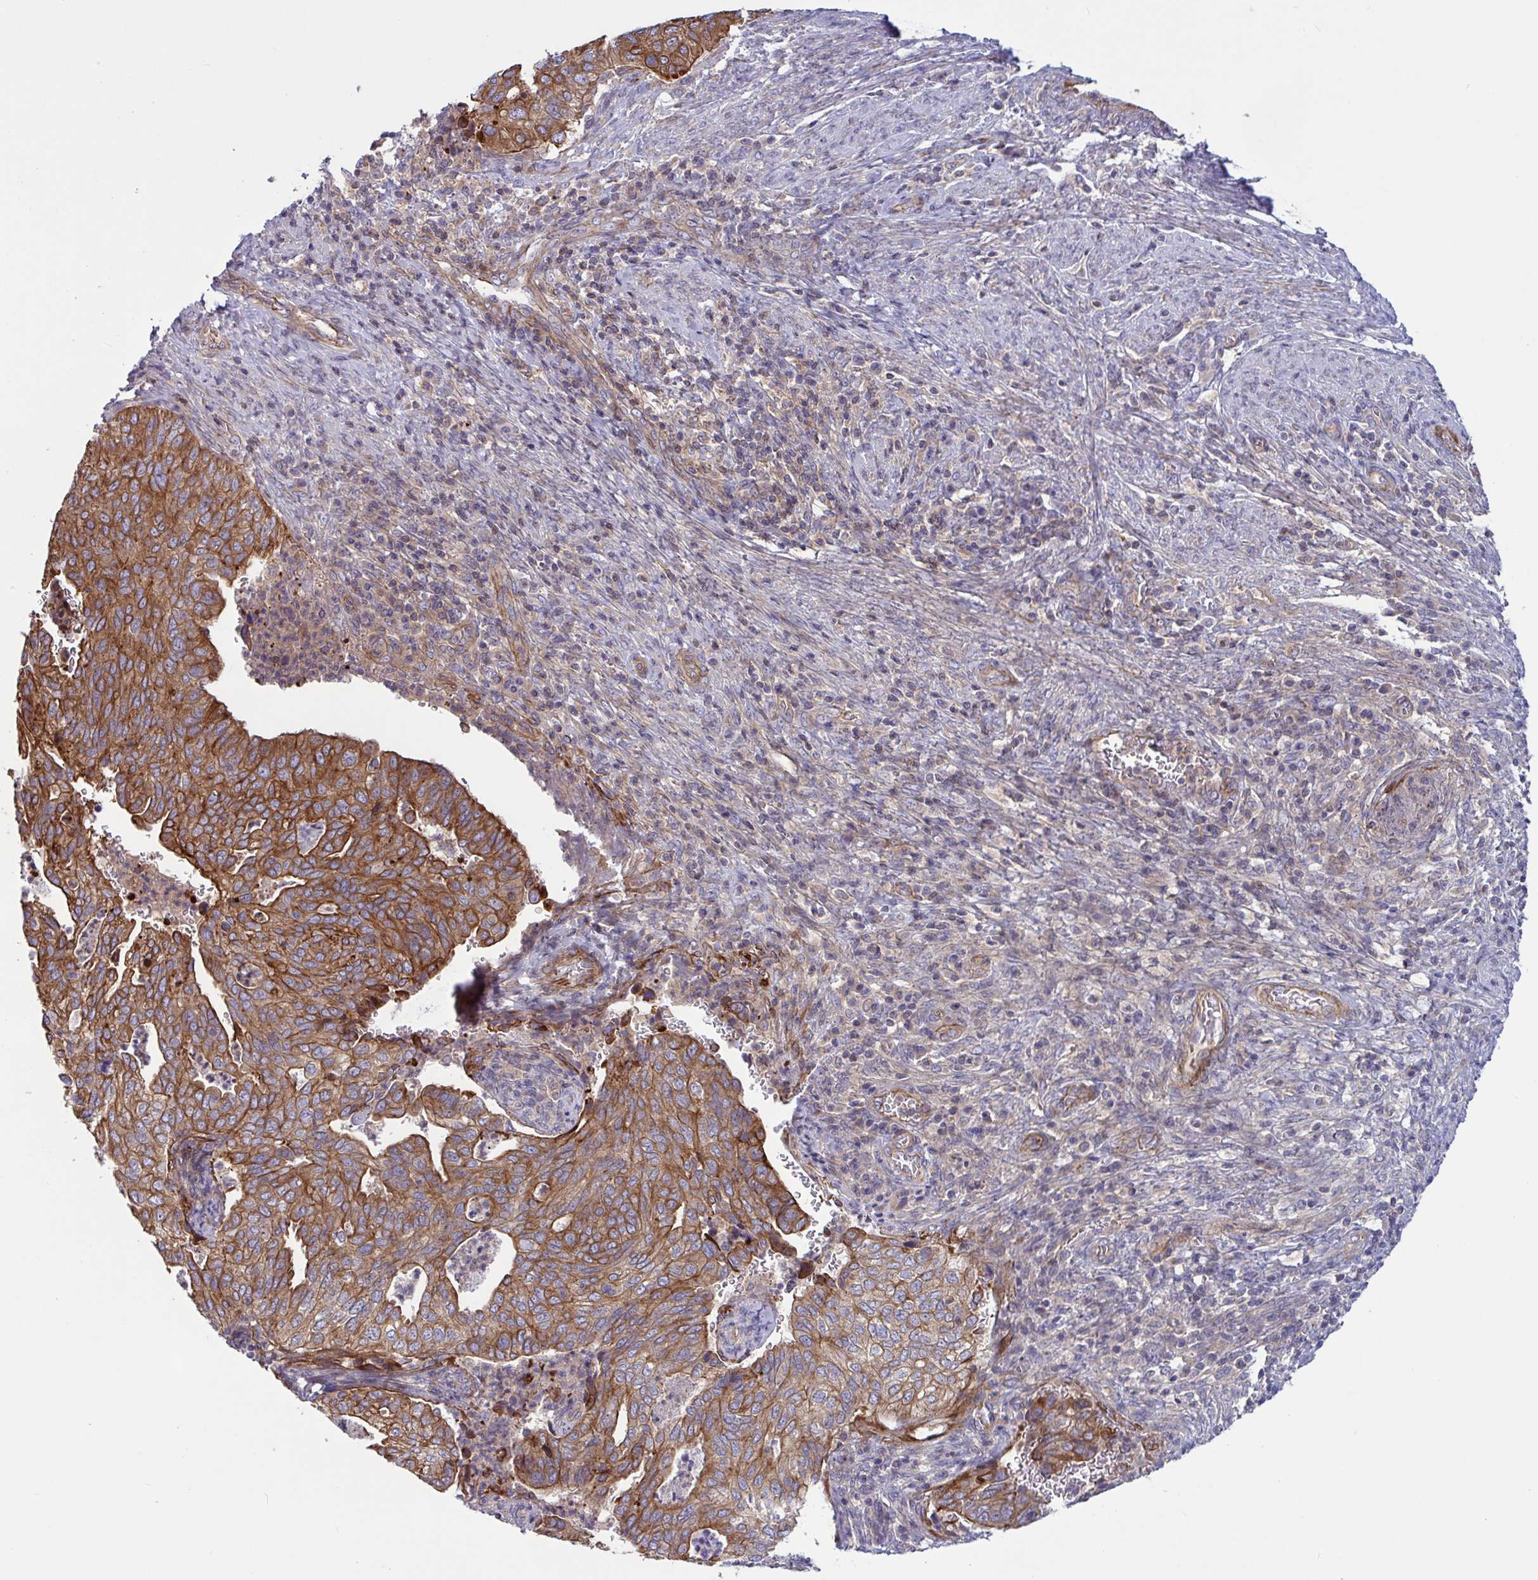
{"staining": {"intensity": "moderate", "quantity": ">75%", "location": "cytoplasmic/membranous"}, "tissue": "cervical cancer", "cell_type": "Tumor cells", "image_type": "cancer", "snomed": [{"axis": "morphology", "description": "Squamous cell carcinoma, NOS"}, {"axis": "topography", "description": "Cervix"}], "caption": "Cervical cancer stained with a brown dye reveals moderate cytoplasmic/membranous positive staining in about >75% of tumor cells.", "gene": "TANK", "patient": {"sex": "female", "age": 38}}